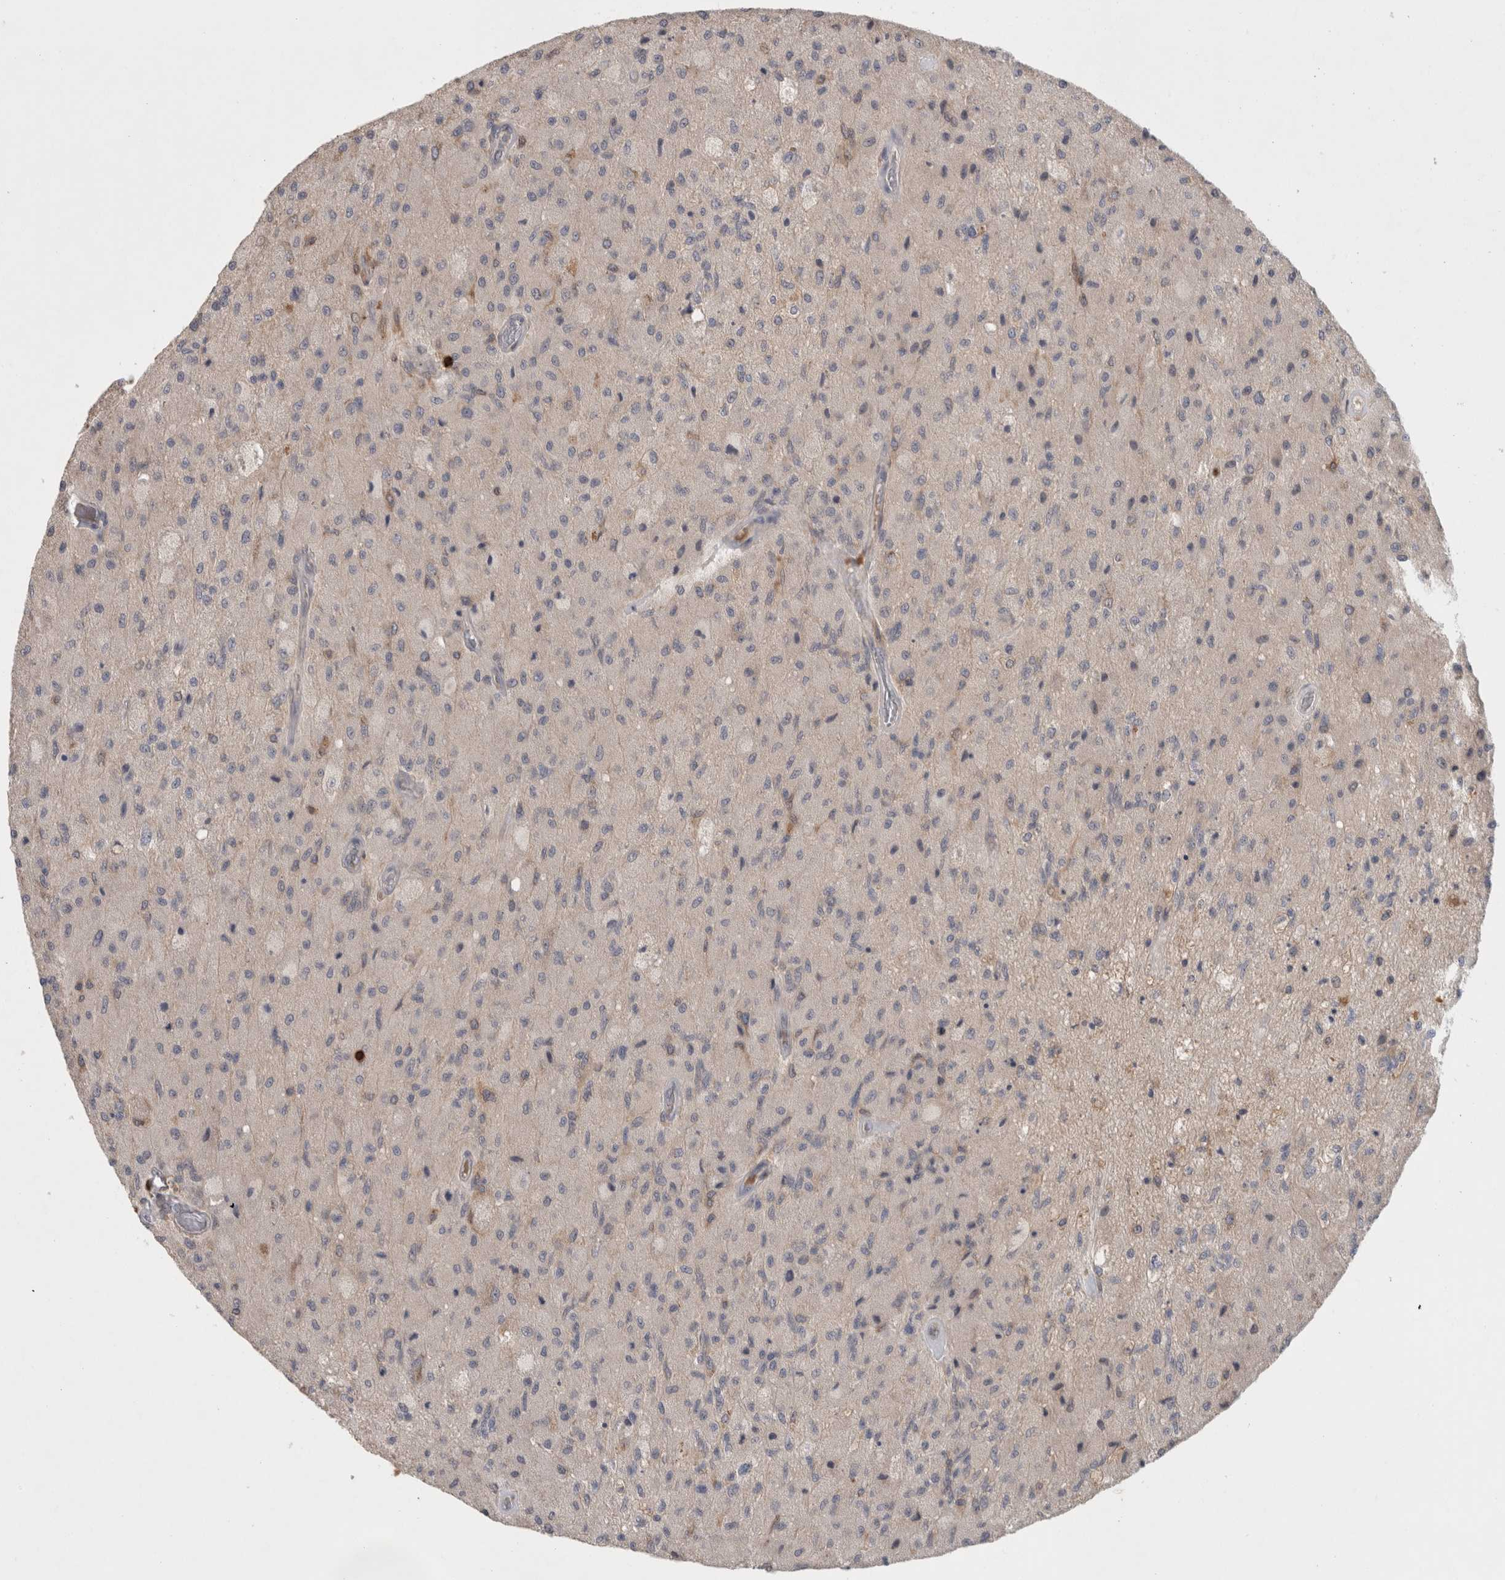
{"staining": {"intensity": "negative", "quantity": "none", "location": "none"}, "tissue": "glioma", "cell_type": "Tumor cells", "image_type": "cancer", "snomed": [{"axis": "morphology", "description": "Normal tissue, NOS"}, {"axis": "morphology", "description": "Glioma, malignant, High grade"}, {"axis": "topography", "description": "Cerebral cortex"}], "caption": "Immunohistochemical staining of human malignant glioma (high-grade) reveals no significant positivity in tumor cells. (Stains: DAB (3,3'-diaminobenzidine) immunohistochemistry with hematoxylin counter stain, Microscopy: brightfield microscopy at high magnification).", "gene": "GFRA2", "patient": {"sex": "male", "age": 77}}